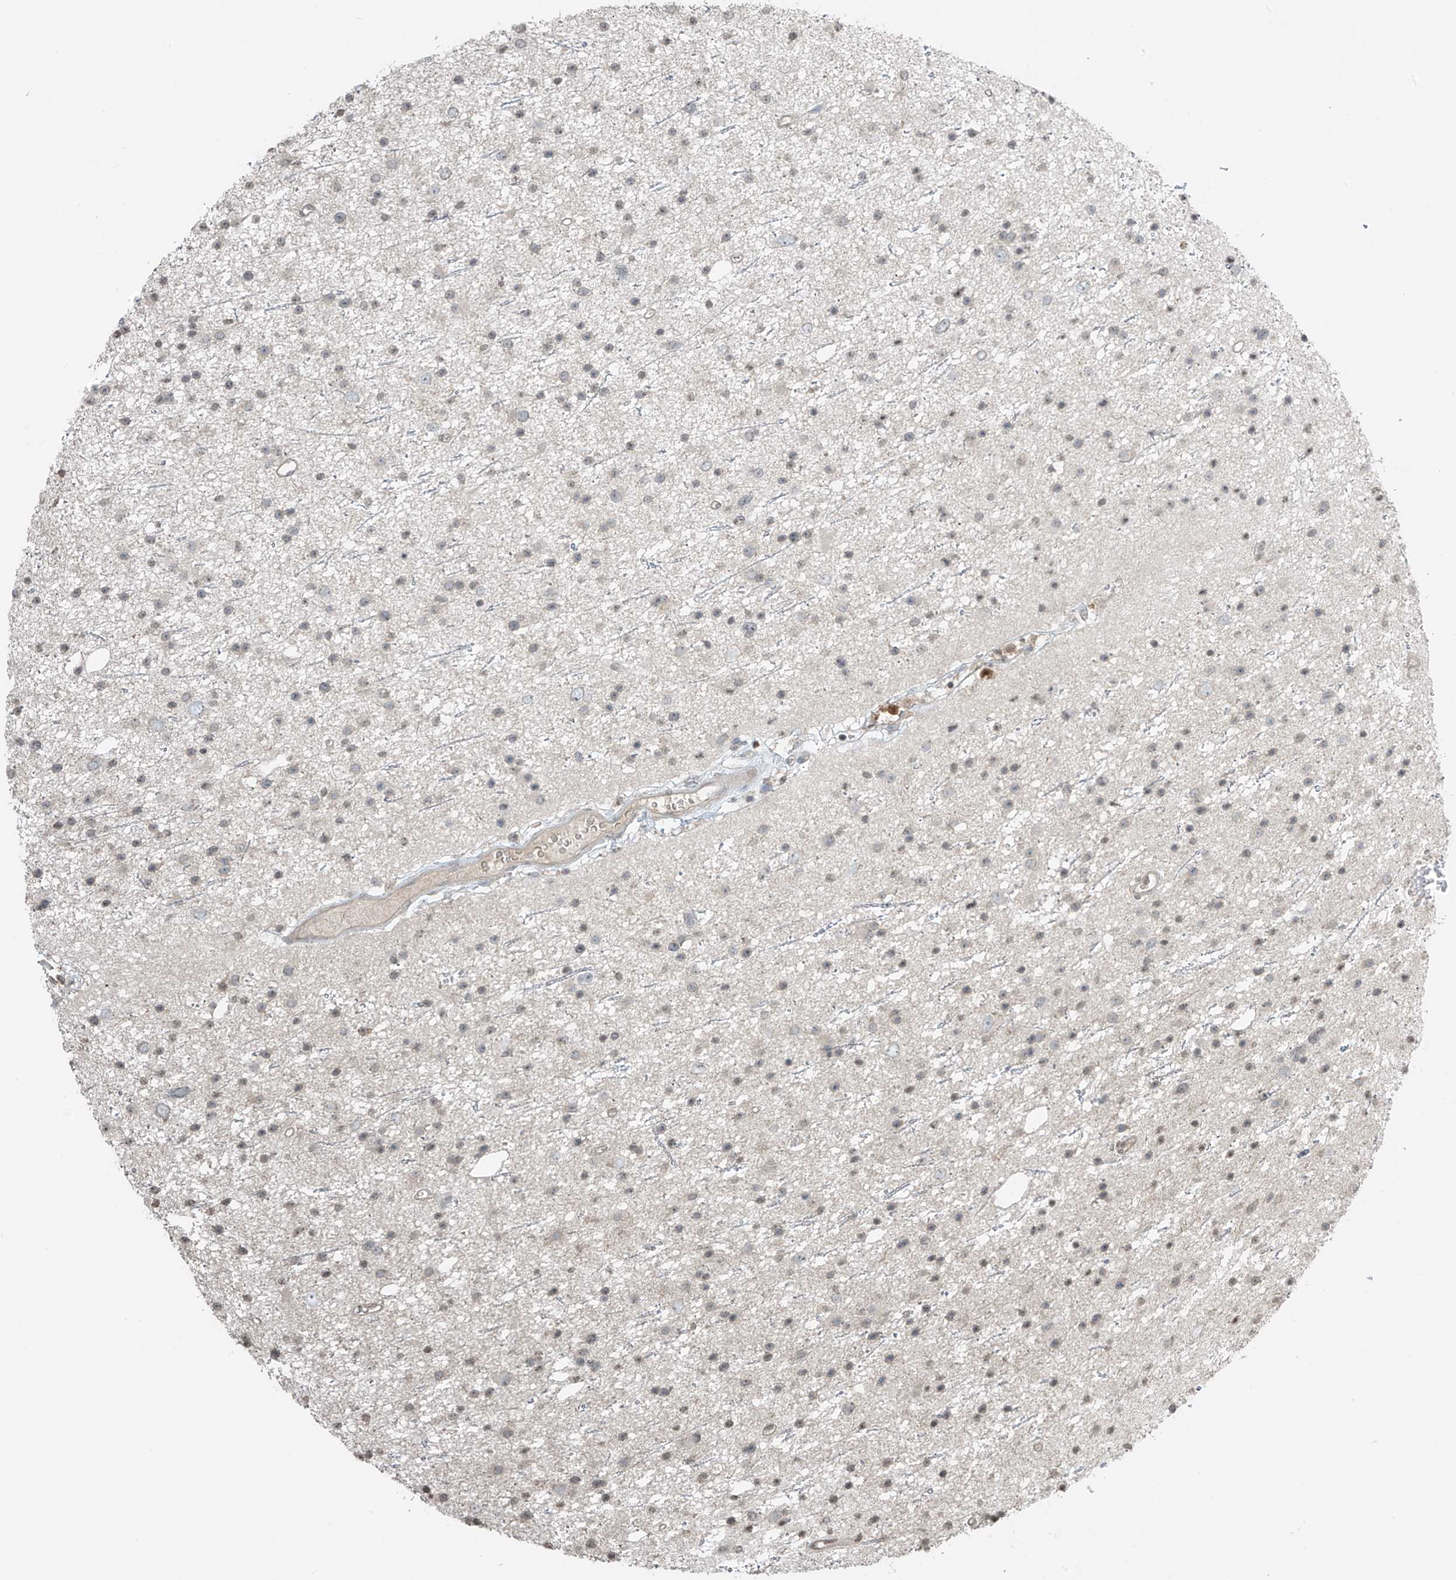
{"staining": {"intensity": "negative", "quantity": "none", "location": "none"}, "tissue": "glioma", "cell_type": "Tumor cells", "image_type": "cancer", "snomed": [{"axis": "morphology", "description": "Glioma, malignant, Low grade"}, {"axis": "topography", "description": "Cerebral cortex"}], "caption": "The histopathology image demonstrates no significant staining in tumor cells of malignant glioma (low-grade). Nuclei are stained in blue.", "gene": "HOXA11", "patient": {"sex": "female", "age": 39}}